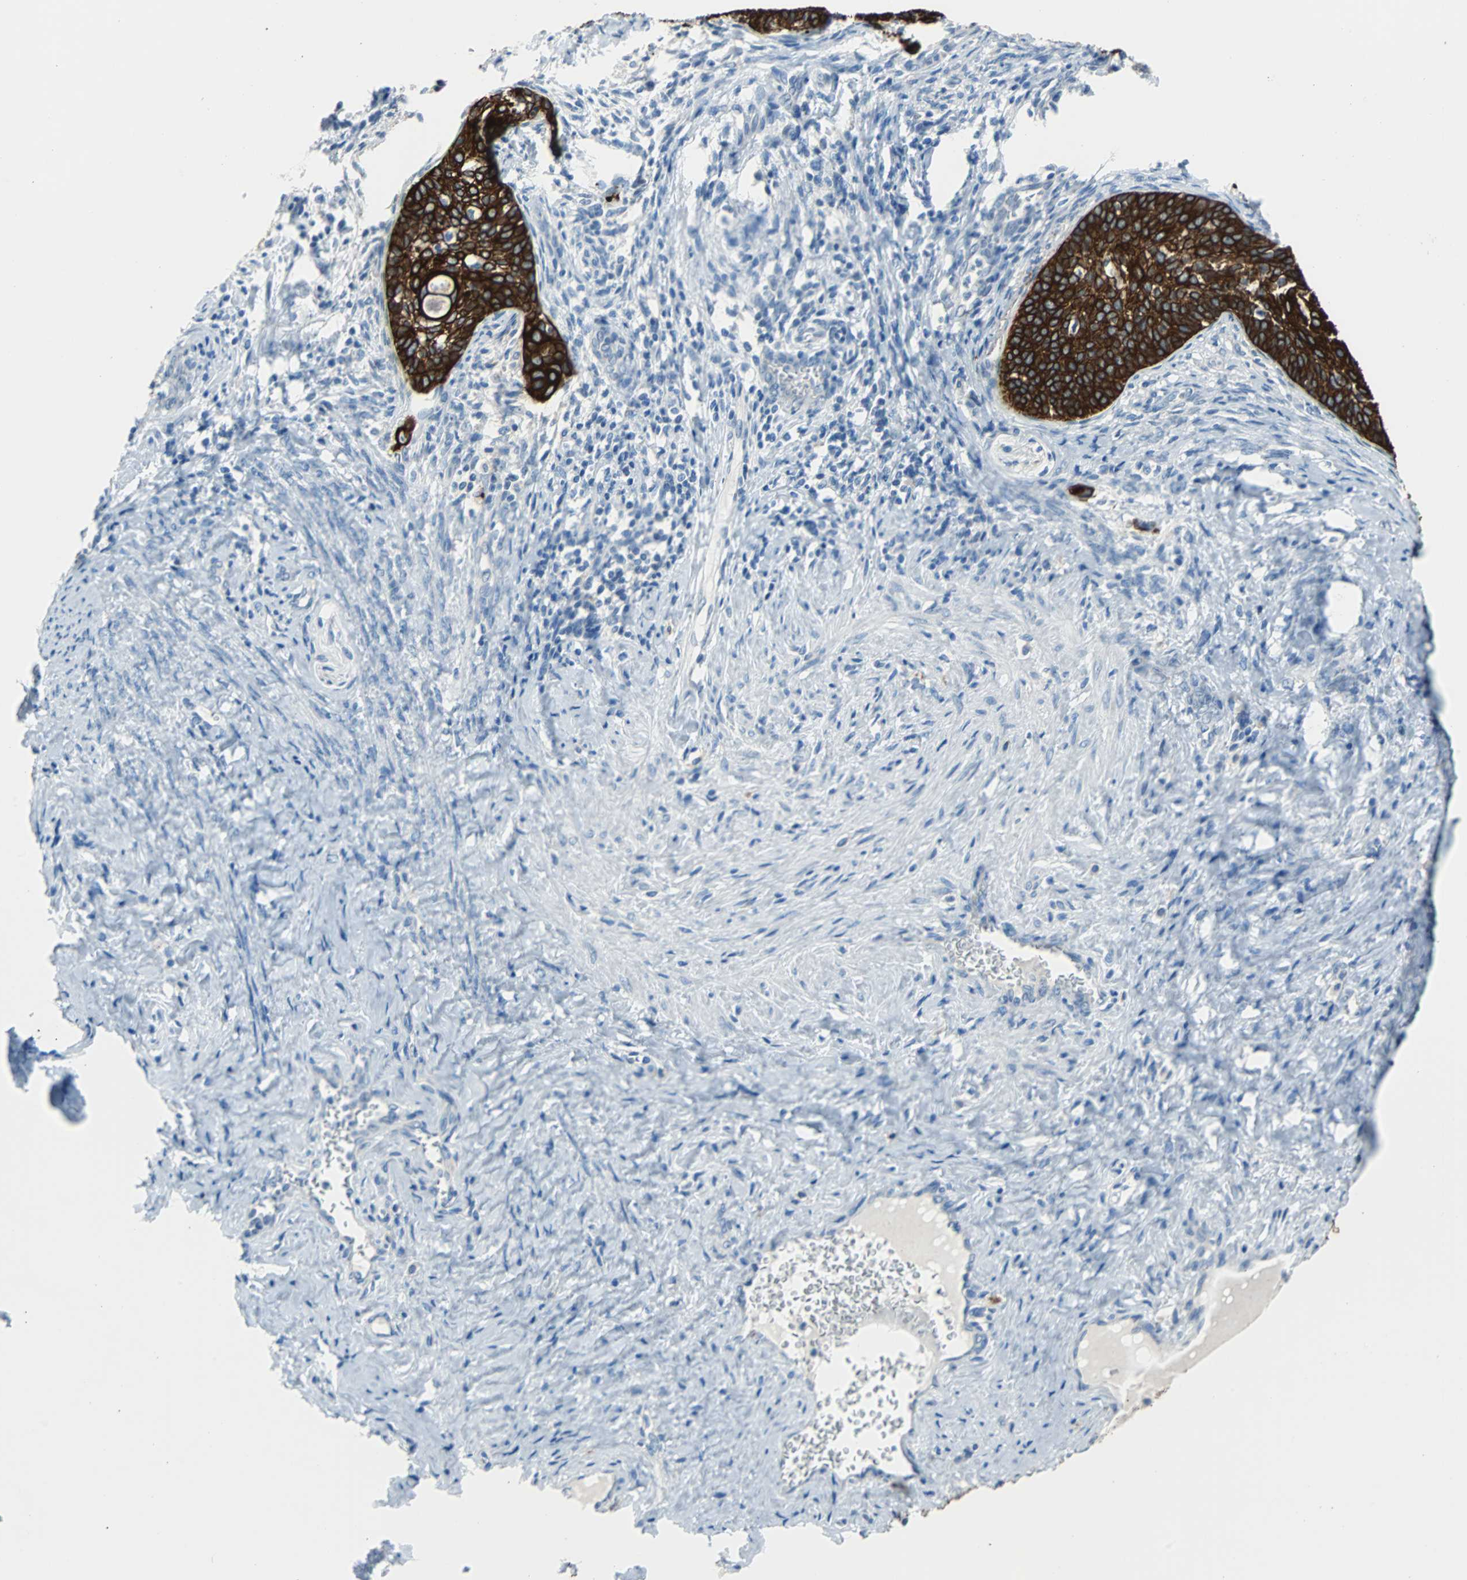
{"staining": {"intensity": "strong", "quantity": ">75%", "location": "cytoplasmic/membranous"}, "tissue": "cervical cancer", "cell_type": "Tumor cells", "image_type": "cancer", "snomed": [{"axis": "morphology", "description": "Squamous cell carcinoma, NOS"}, {"axis": "topography", "description": "Cervix"}], "caption": "IHC of human cervical cancer (squamous cell carcinoma) shows high levels of strong cytoplasmic/membranous staining in approximately >75% of tumor cells.", "gene": "KRT7", "patient": {"sex": "female", "age": 33}}